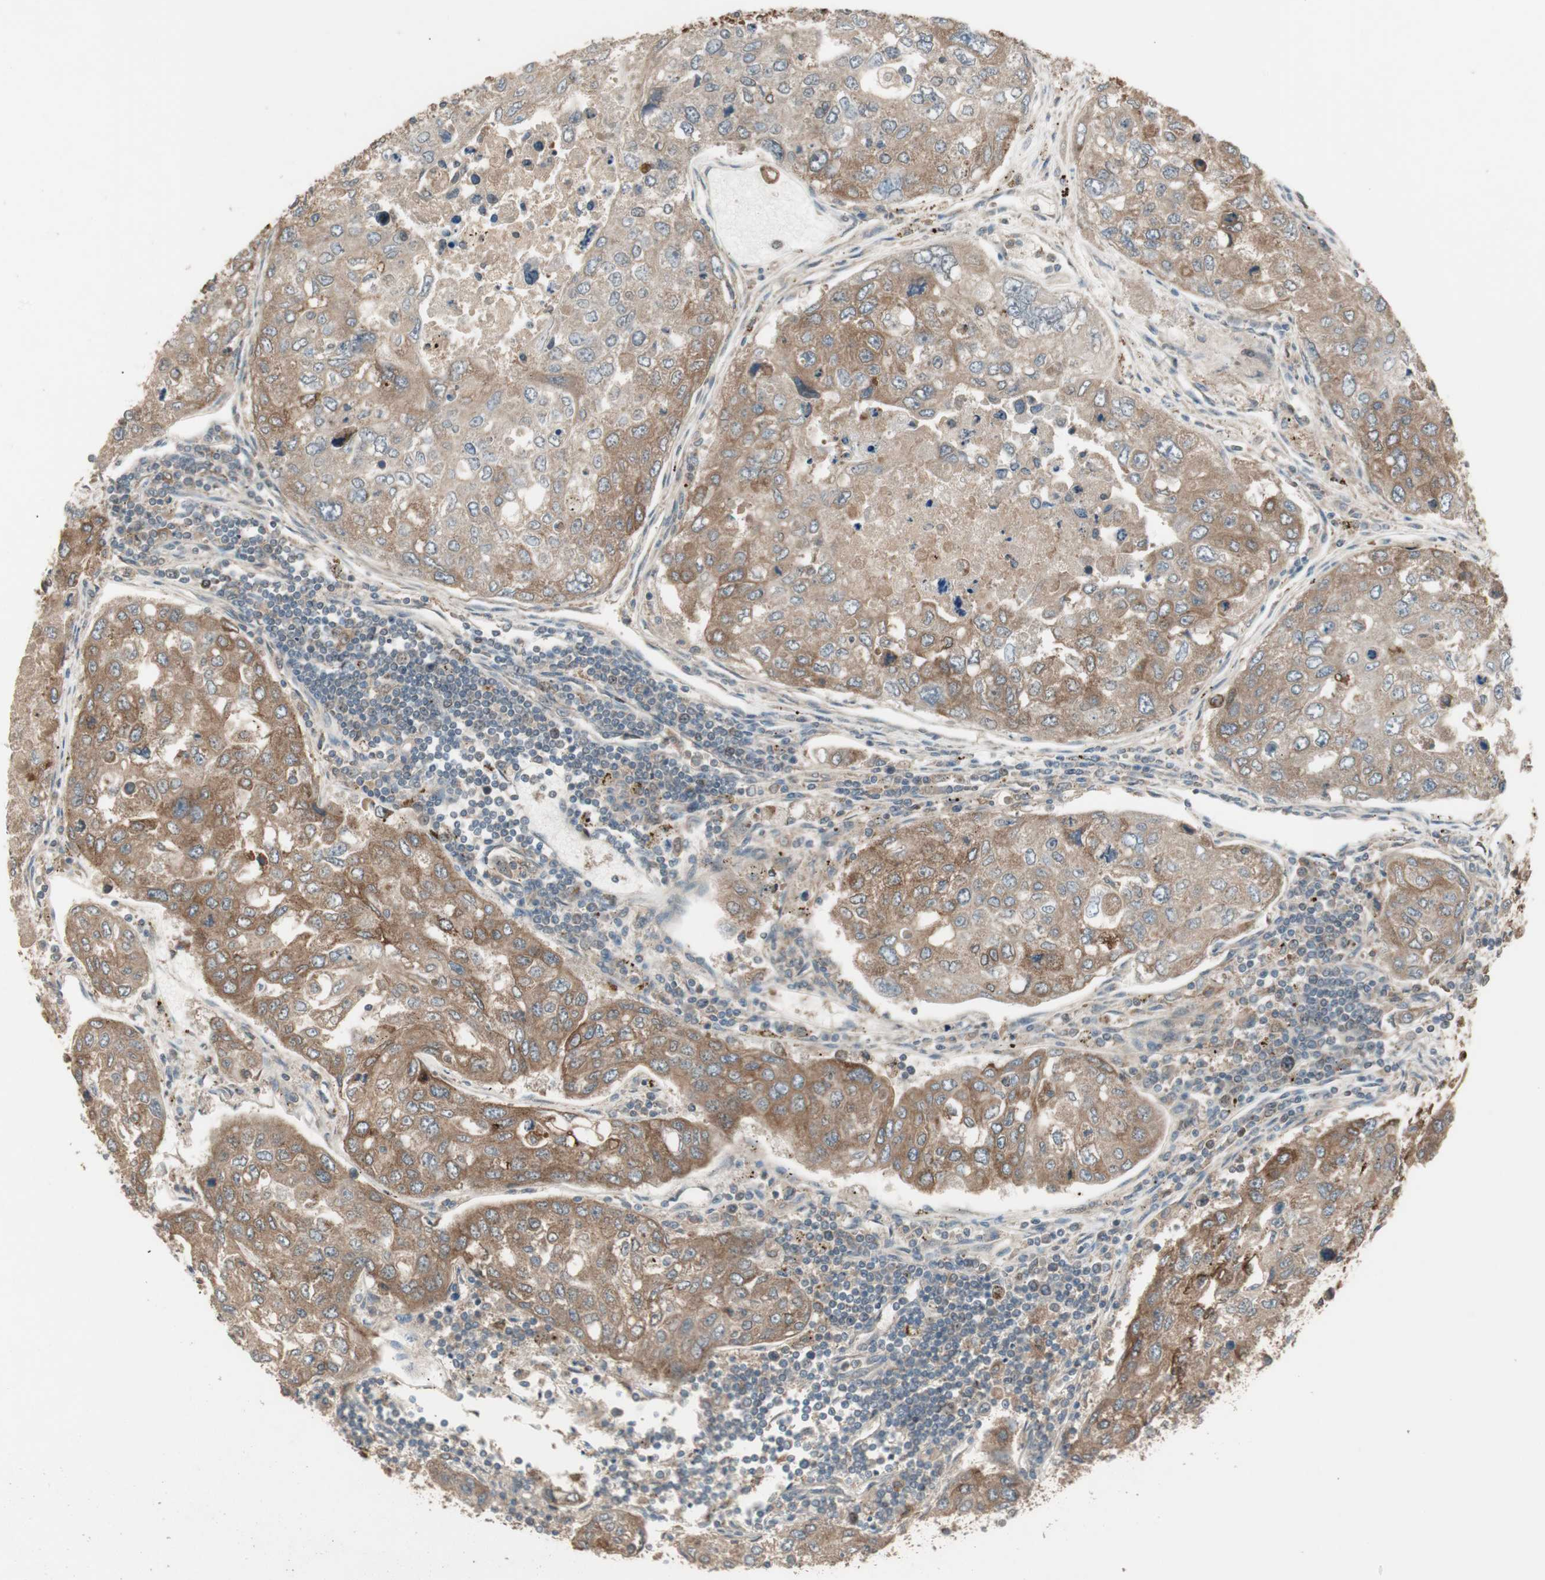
{"staining": {"intensity": "moderate", "quantity": ">75%", "location": "cytoplasmic/membranous"}, "tissue": "urothelial cancer", "cell_type": "Tumor cells", "image_type": "cancer", "snomed": [{"axis": "morphology", "description": "Urothelial carcinoma, High grade"}, {"axis": "topography", "description": "Lymph node"}, {"axis": "topography", "description": "Urinary bladder"}], "caption": "This photomicrograph reveals IHC staining of urothelial cancer, with medium moderate cytoplasmic/membranous expression in about >75% of tumor cells.", "gene": "ATP6AP2", "patient": {"sex": "male", "age": 51}}